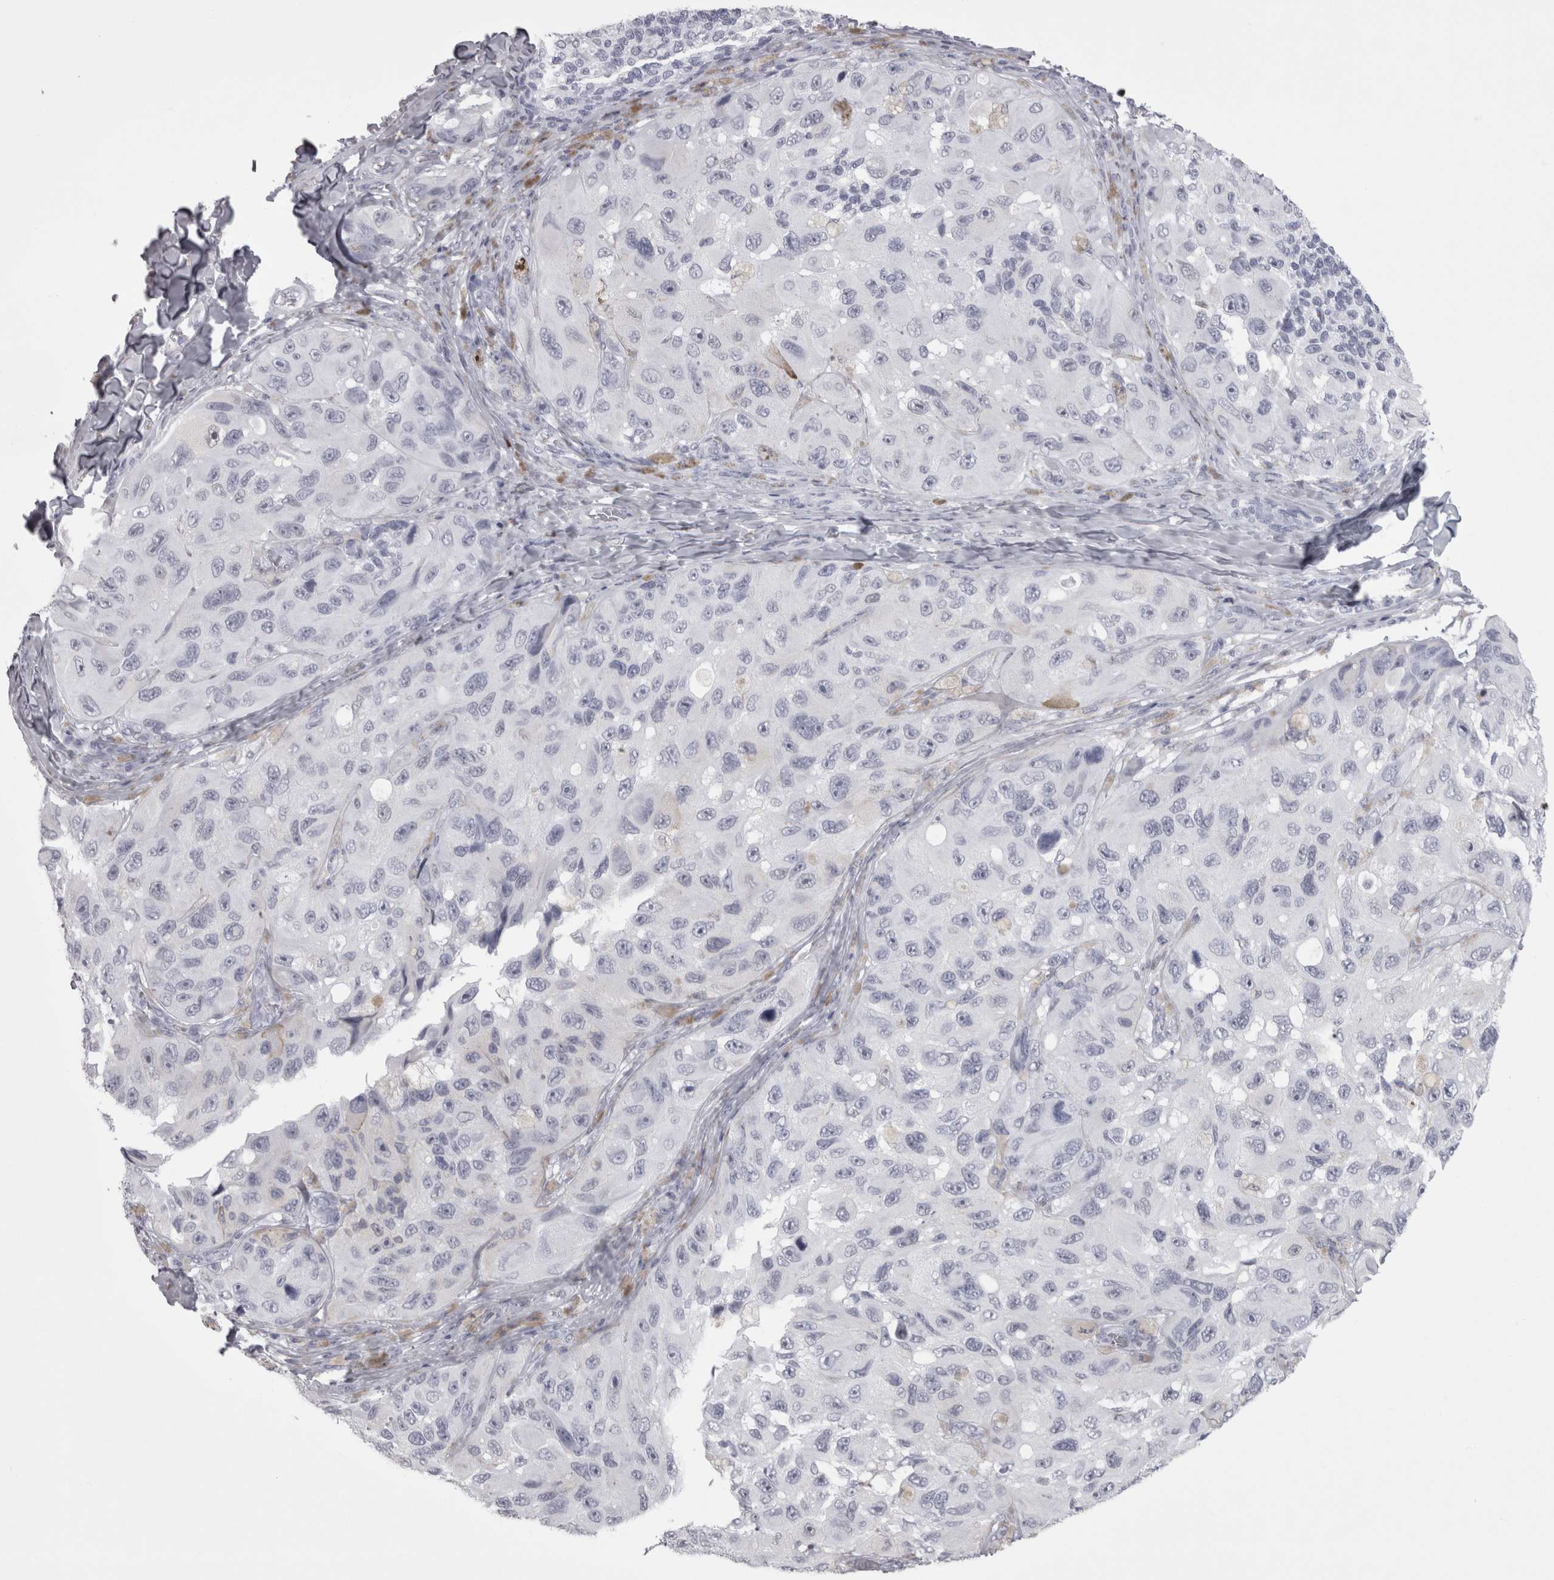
{"staining": {"intensity": "negative", "quantity": "none", "location": "none"}, "tissue": "melanoma", "cell_type": "Tumor cells", "image_type": "cancer", "snomed": [{"axis": "morphology", "description": "Malignant melanoma, NOS"}, {"axis": "topography", "description": "Skin"}], "caption": "High power microscopy photomicrograph of an immunohistochemistry (IHC) photomicrograph of malignant melanoma, revealing no significant staining in tumor cells.", "gene": "SKAP1", "patient": {"sex": "female", "age": 73}}